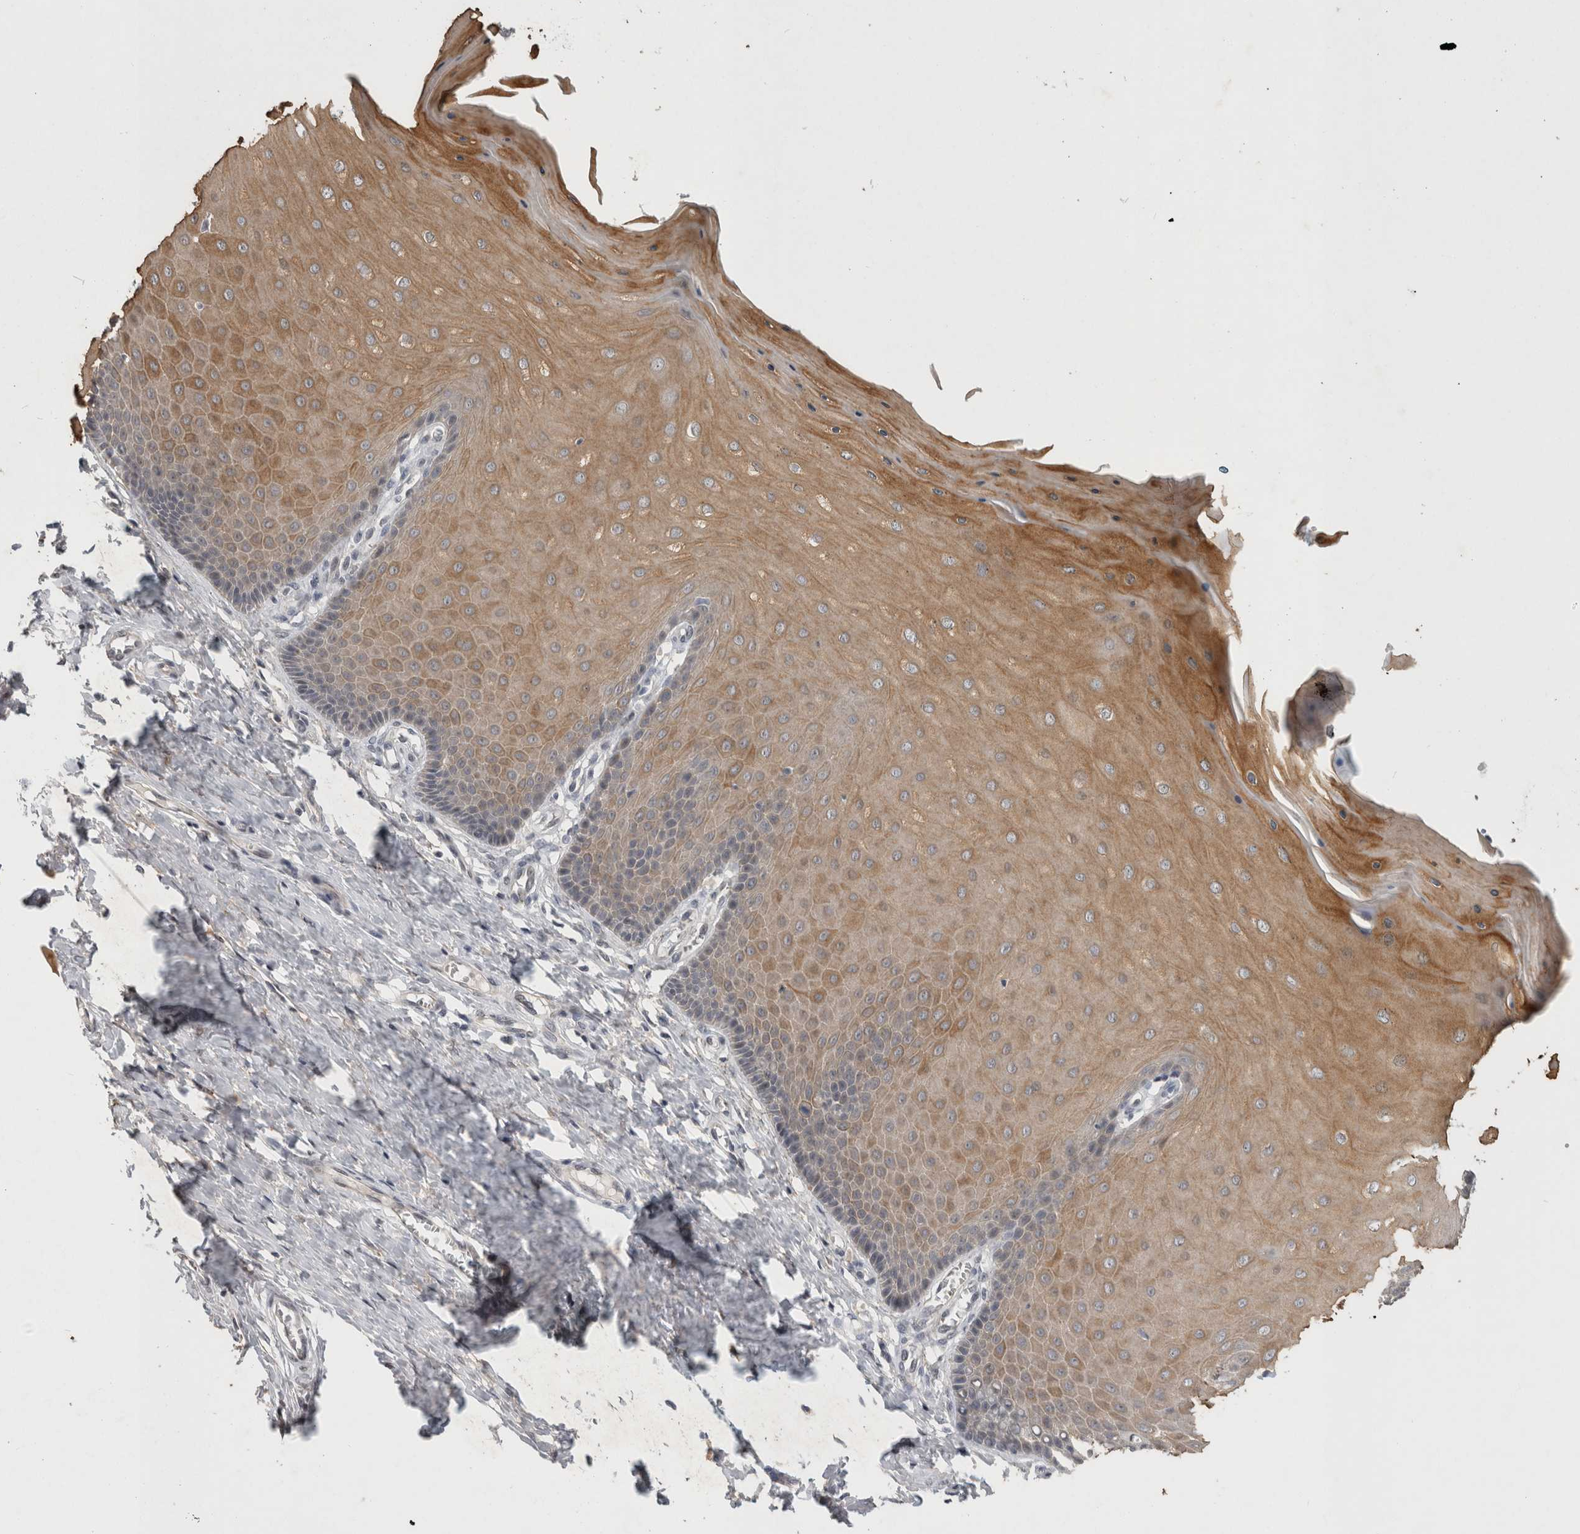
{"staining": {"intensity": "moderate", "quantity": "25%-75%", "location": "cytoplasmic/membranous"}, "tissue": "cervix", "cell_type": "Glandular cells", "image_type": "normal", "snomed": [{"axis": "morphology", "description": "Normal tissue, NOS"}, {"axis": "topography", "description": "Cervix"}], "caption": "A brown stain highlights moderate cytoplasmic/membranous positivity of a protein in glandular cells of normal cervix. The staining was performed using DAB, with brown indicating positive protein expression. Nuclei are stained blue with hematoxylin.", "gene": "RHPN1", "patient": {"sex": "female", "age": 55}}